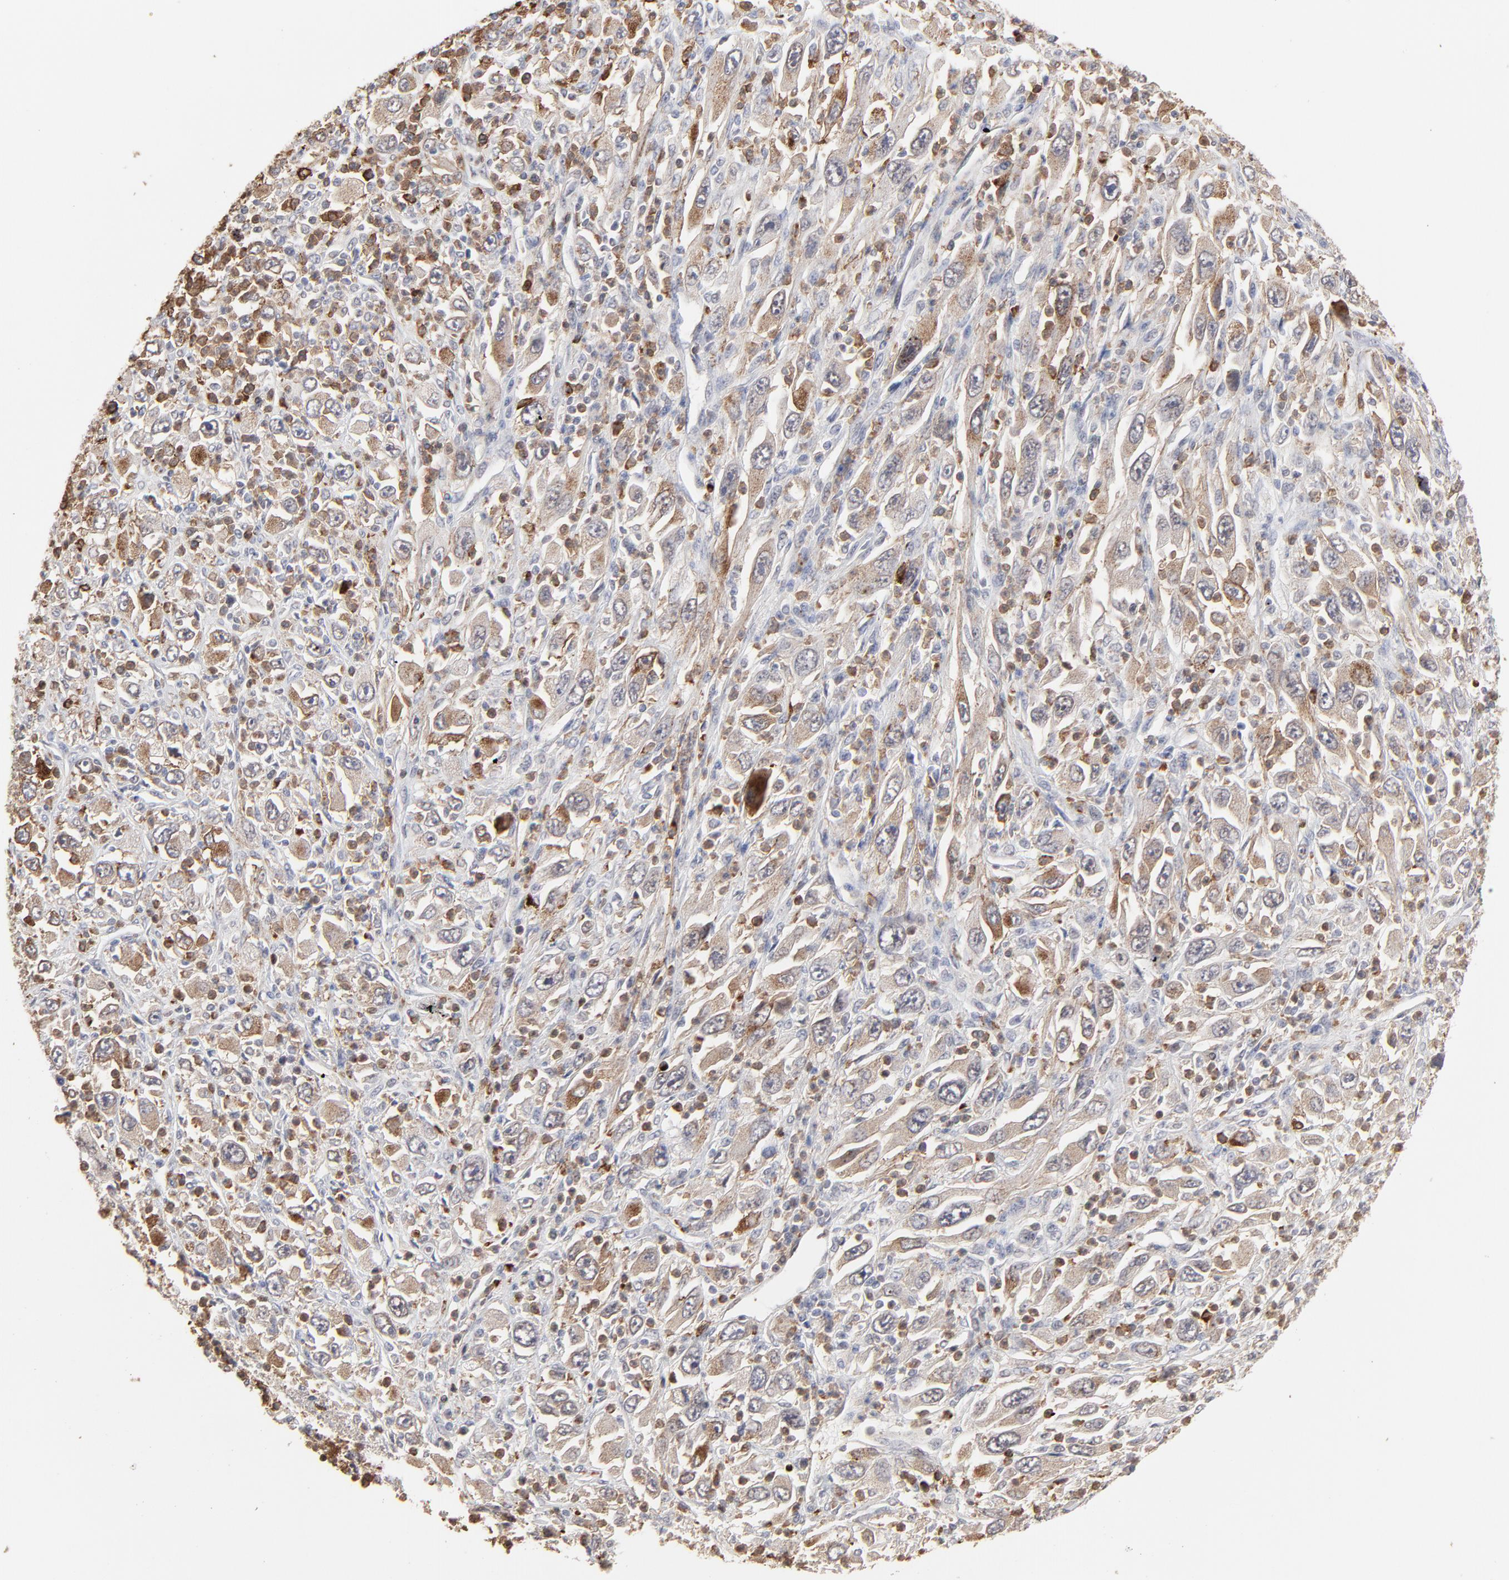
{"staining": {"intensity": "weak", "quantity": ">75%", "location": "cytoplasmic/membranous"}, "tissue": "melanoma", "cell_type": "Tumor cells", "image_type": "cancer", "snomed": [{"axis": "morphology", "description": "Malignant melanoma, Metastatic site"}, {"axis": "topography", "description": "Skin"}], "caption": "Tumor cells exhibit low levels of weak cytoplasmic/membranous expression in approximately >75% of cells in malignant melanoma (metastatic site).", "gene": "SLC6A14", "patient": {"sex": "female", "age": 56}}